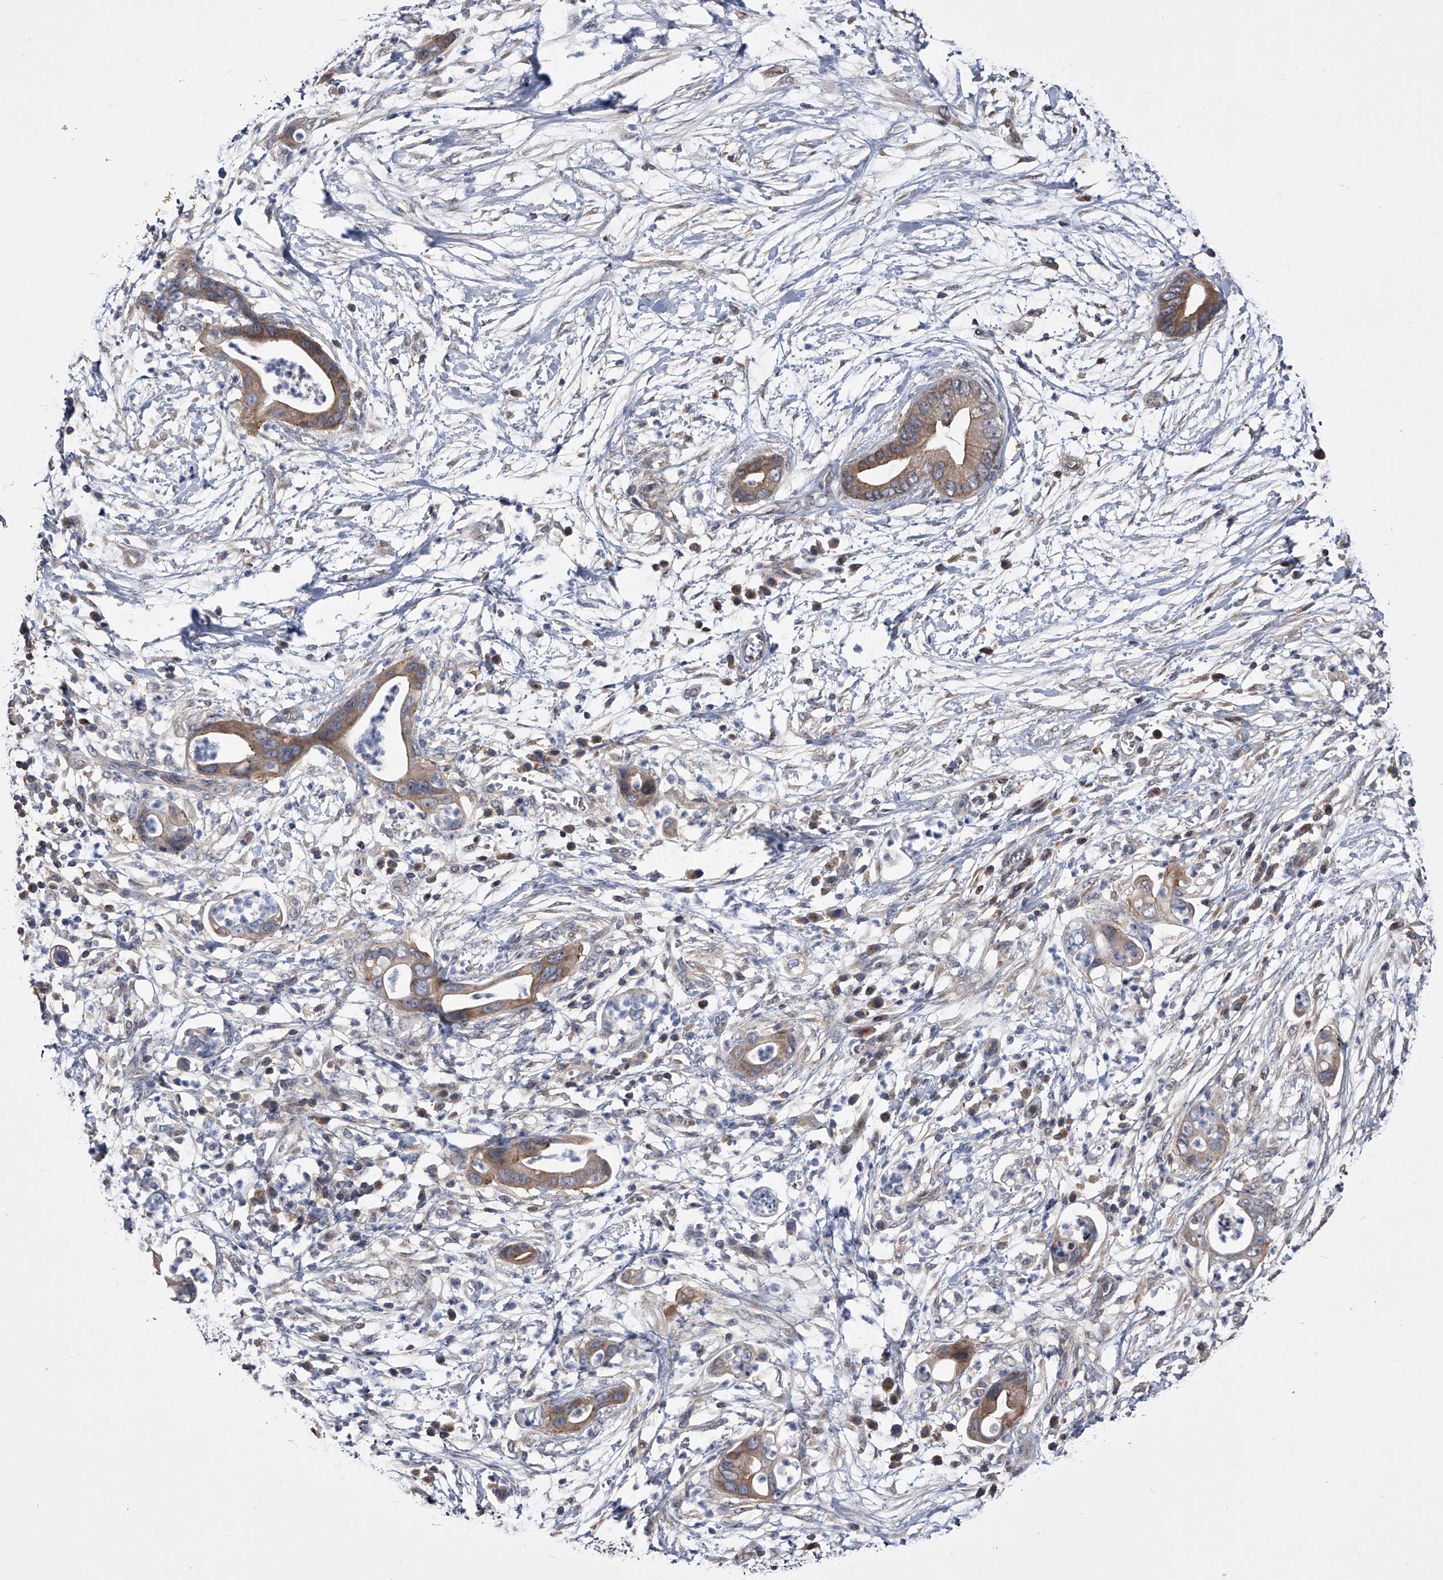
{"staining": {"intensity": "moderate", "quantity": ">75%", "location": "cytoplasmic/membranous"}, "tissue": "pancreatic cancer", "cell_type": "Tumor cells", "image_type": "cancer", "snomed": [{"axis": "morphology", "description": "Adenocarcinoma, NOS"}, {"axis": "topography", "description": "Pancreas"}], "caption": "This photomicrograph displays immunohistochemistry staining of pancreatic cancer (adenocarcinoma), with medium moderate cytoplasmic/membranous expression in approximately >75% of tumor cells.", "gene": "PAN3", "patient": {"sex": "male", "age": 75}}